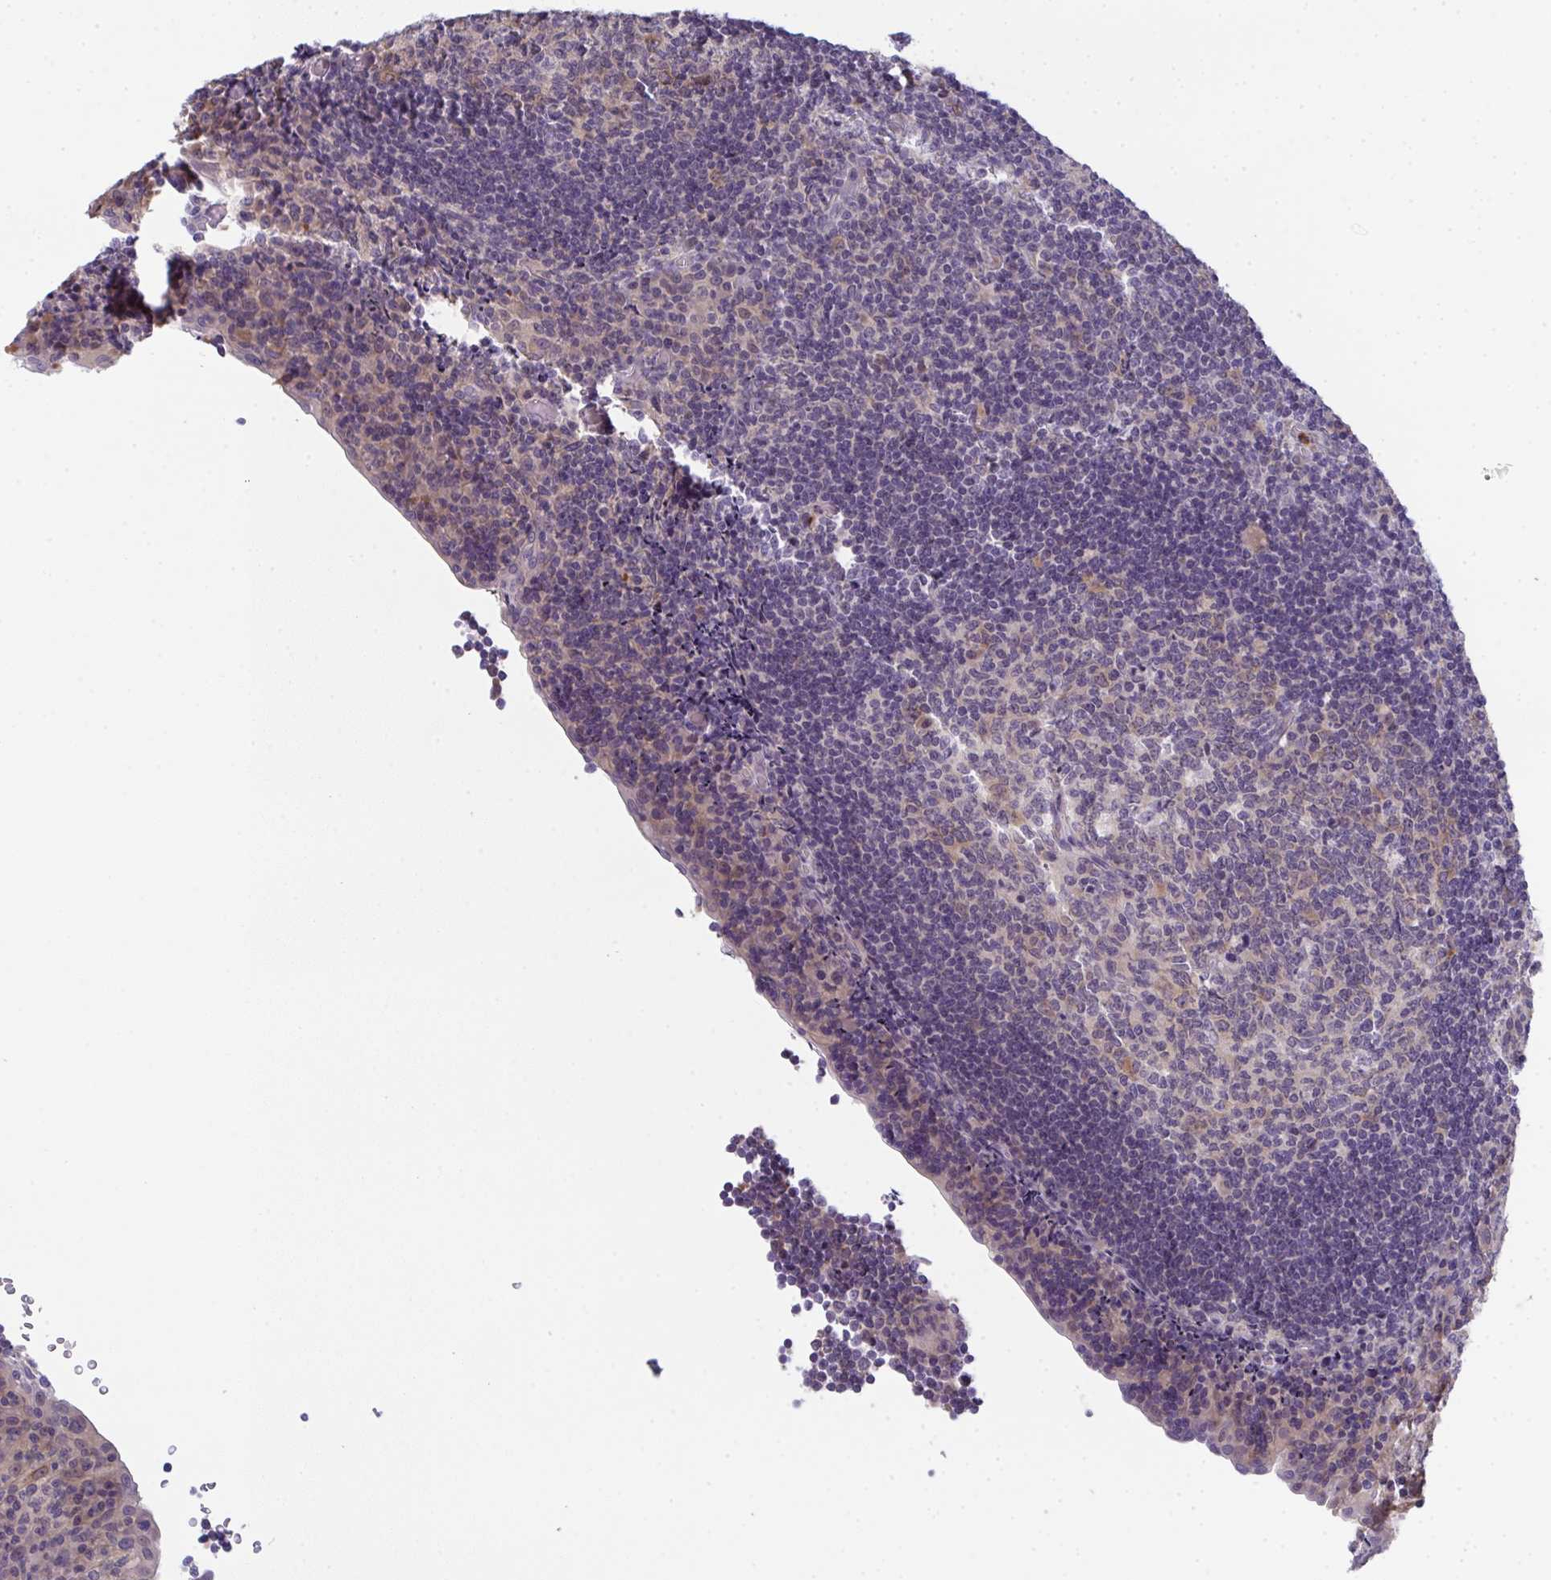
{"staining": {"intensity": "weak", "quantity": "<25%", "location": "cytoplasmic/membranous,nuclear"}, "tissue": "tonsil", "cell_type": "Germinal center cells", "image_type": "normal", "snomed": [{"axis": "morphology", "description": "Normal tissue, NOS"}, {"axis": "topography", "description": "Tonsil"}], "caption": "An image of tonsil stained for a protein reveals no brown staining in germinal center cells.", "gene": "RIOK1", "patient": {"sex": "male", "age": 17}}